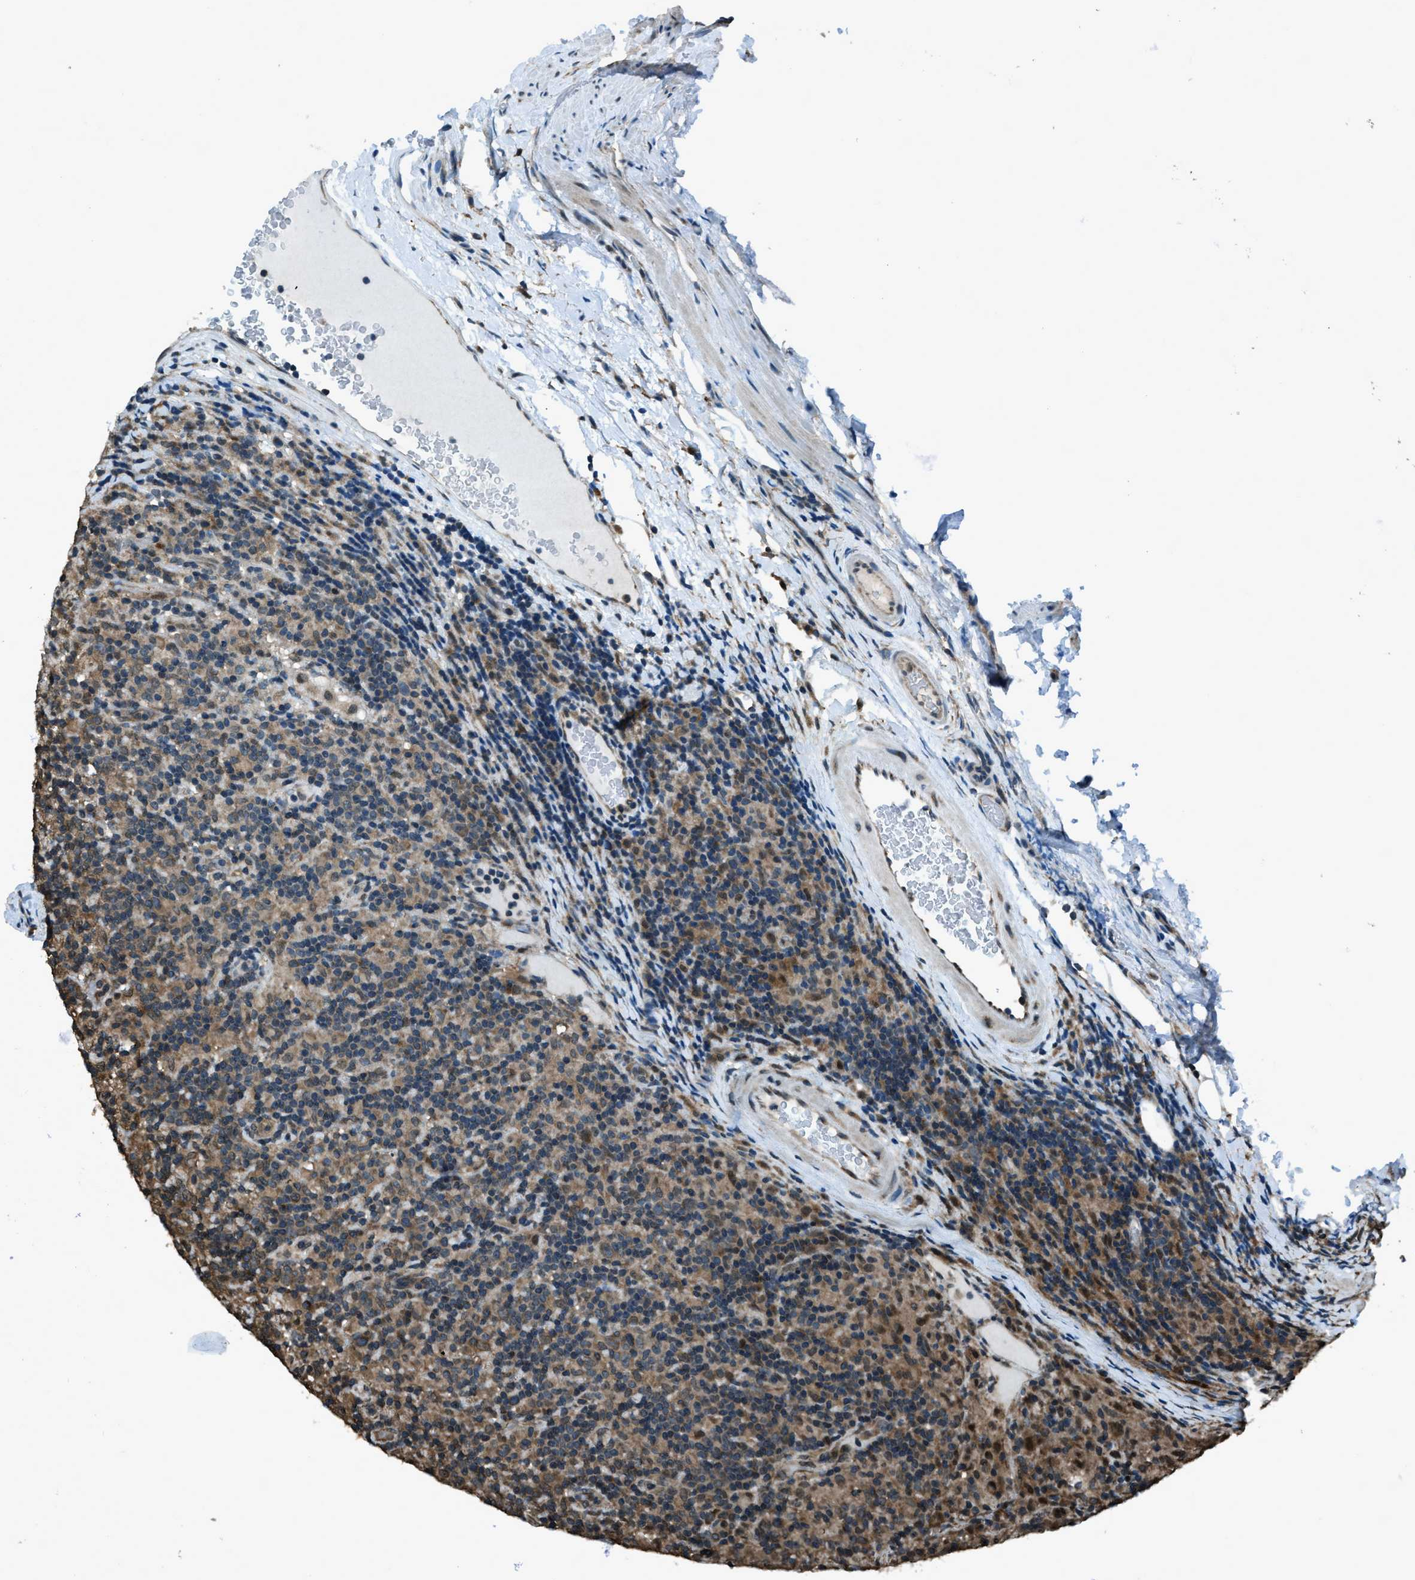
{"staining": {"intensity": "weak", "quantity": "25%-75%", "location": "cytoplasmic/membranous"}, "tissue": "lymphoma", "cell_type": "Tumor cells", "image_type": "cancer", "snomed": [{"axis": "morphology", "description": "Hodgkin's disease, NOS"}, {"axis": "topography", "description": "Lymph node"}], "caption": "IHC of lymphoma shows low levels of weak cytoplasmic/membranous positivity in about 25%-75% of tumor cells.", "gene": "TRIM4", "patient": {"sex": "male", "age": 70}}